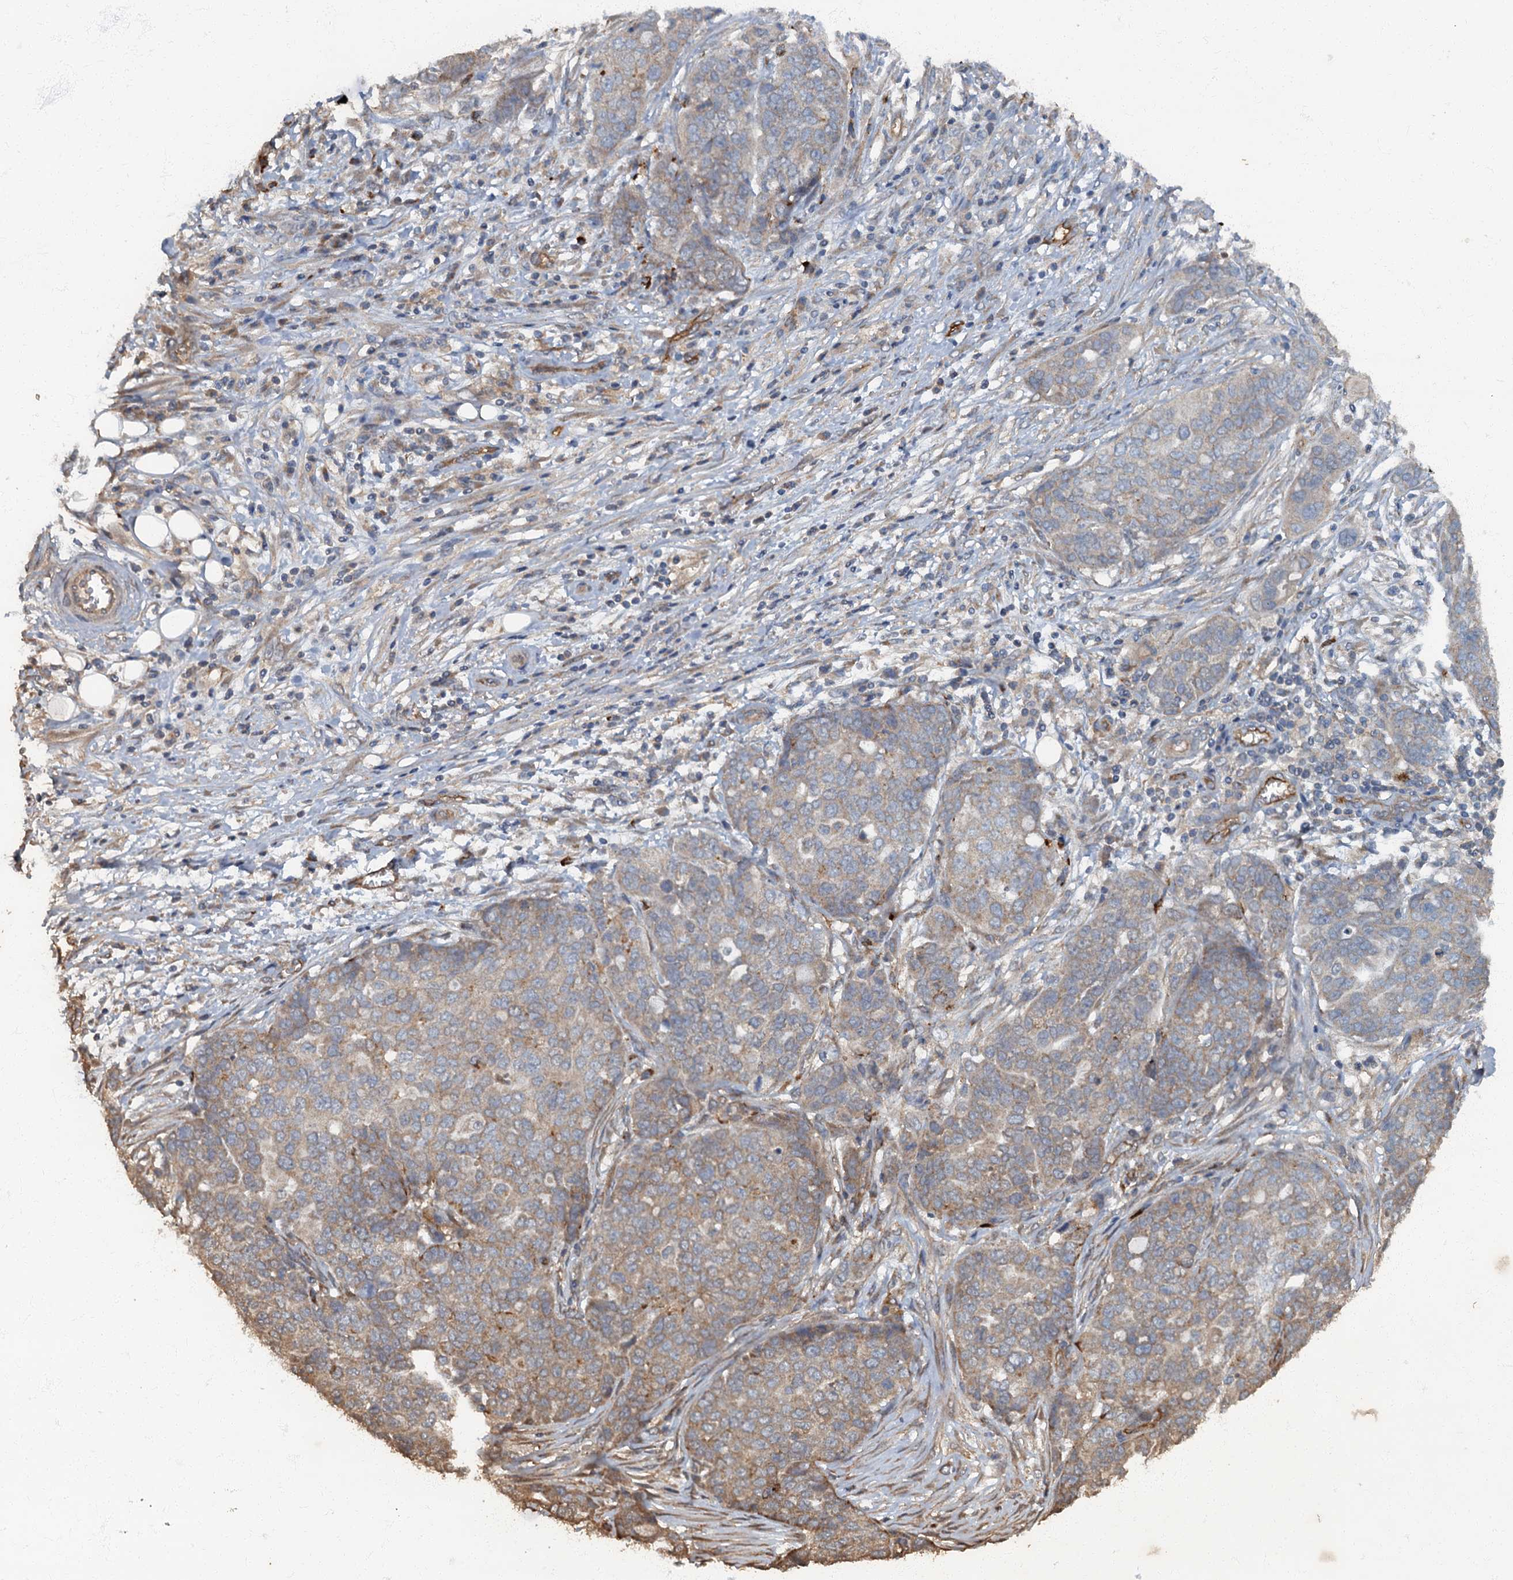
{"staining": {"intensity": "weak", "quantity": "25%-75%", "location": "cytoplasmic/membranous"}, "tissue": "ovarian cancer", "cell_type": "Tumor cells", "image_type": "cancer", "snomed": [{"axis": "morphology", "description": "Cystadenocarcinoma, serous, NOS"}, {"axis": "topography", "description": "Soft tissue"}, {"axis": "topography", "description": "Ovary"}], "caption": "Ovarian serous cystadenocarcinoma stained for a protein exhibits weak cytoplasmic/membranous positivity in tumor cells.", "gene": "ARL11", "patient": {"sex": "female", "age": 57}}